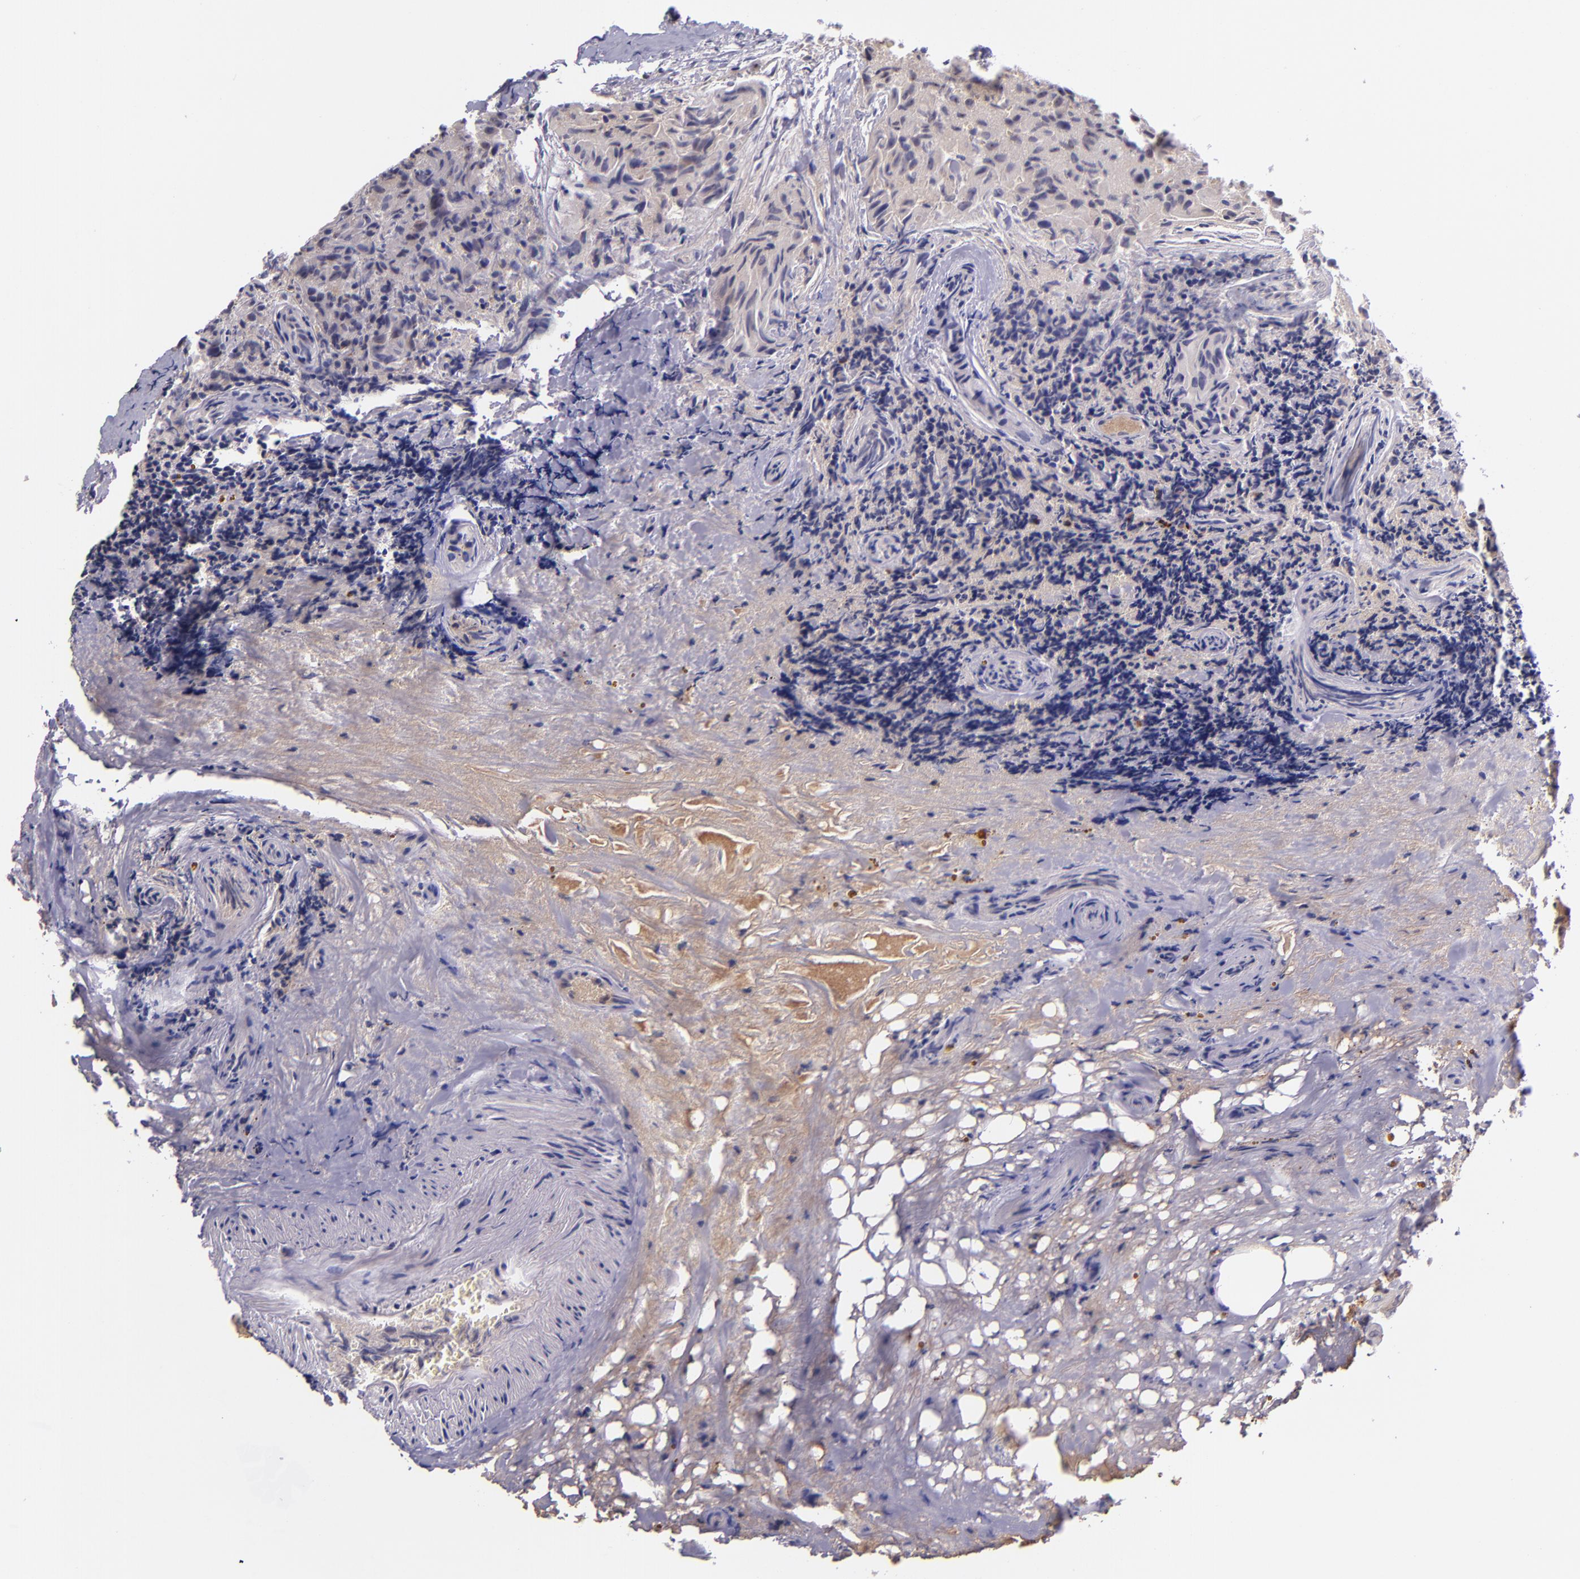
{"staining": {"intensity": "weak", "quantity": ">75%", "location": "cytoplasmic/membranous"}, "tissue": "thyroid cancer", "cell_type": "Tumor cells", "image_type": "cancer", "snomed": [{"axis": "morphology", "description": "Papillary adenocarcinoma, NOS"}, {"axis": "topography", "description": "Thyroid gland"}], "caption": "This is an image of IHC staining of papillary adenocarcinoma (thyroid), which shows weak staining in the cytoplasmic/membranous of tumor cells.", "gene": "KNG1", "patient": {"sex": "female", "age": 71}}